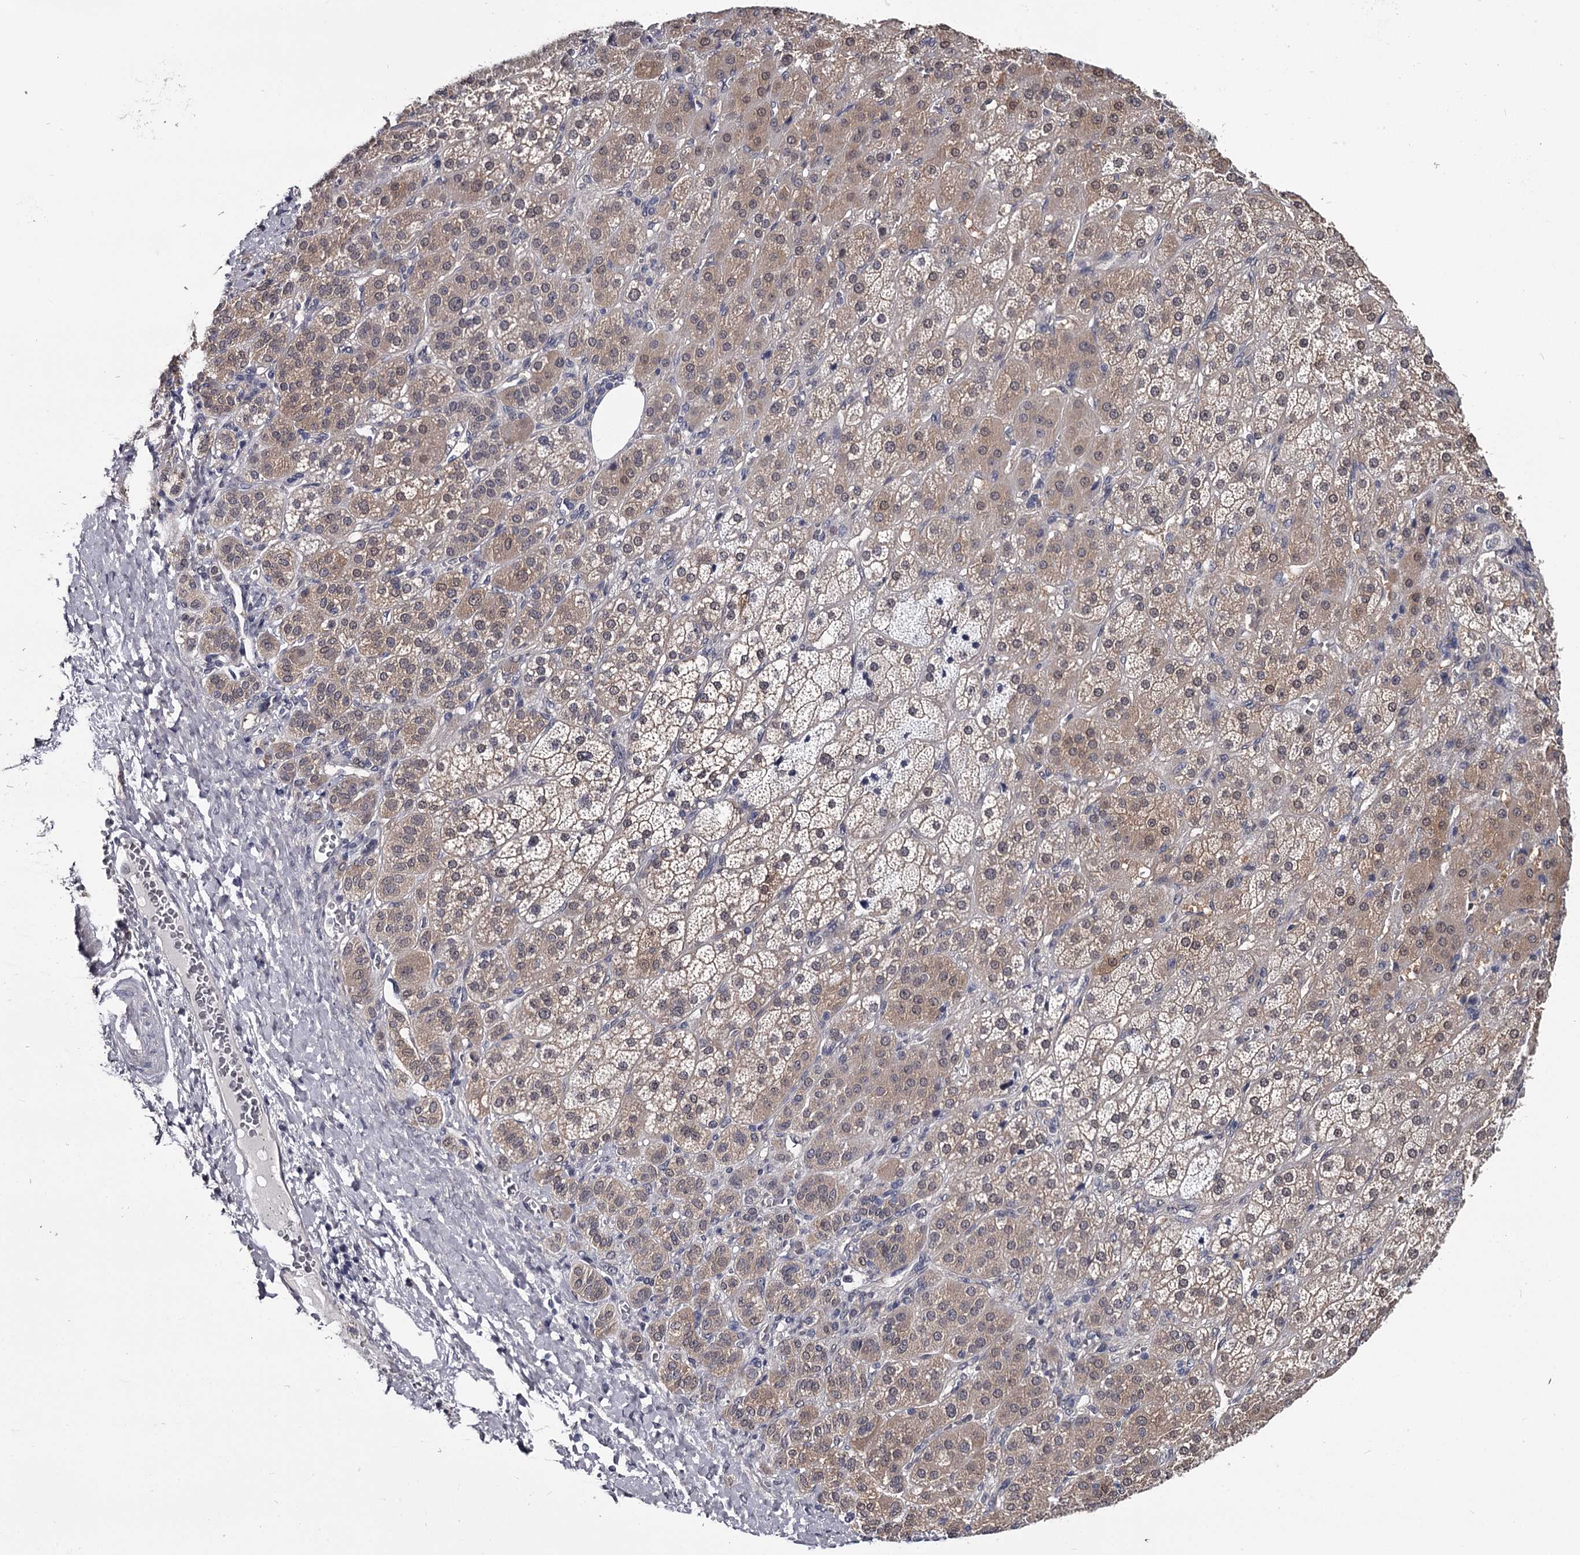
{"staining": {"intensity": "moderate", "quantity": "25%-75%", "location": "cytoplasmic/membranous,nuclear"}, "tissue": "adrenal gland", "cell_type": "Glandular cells", "image_type": "normal", "snomed": [{"axis": "morphology", "description": "Normal tissue, NOS"}, {"axis": "topography", "description": "Adrenal gland"}], "caption": "This histopathology image reveals immunohistochemistry (IHC) staining of benign human adrenal gland, with medium moderate cytoplasmic/membranous,nuclear expression in about 25%-75% of glandular cells.", "gene": "GSTO1", "patient": {"sex": "female", "age": 57}}